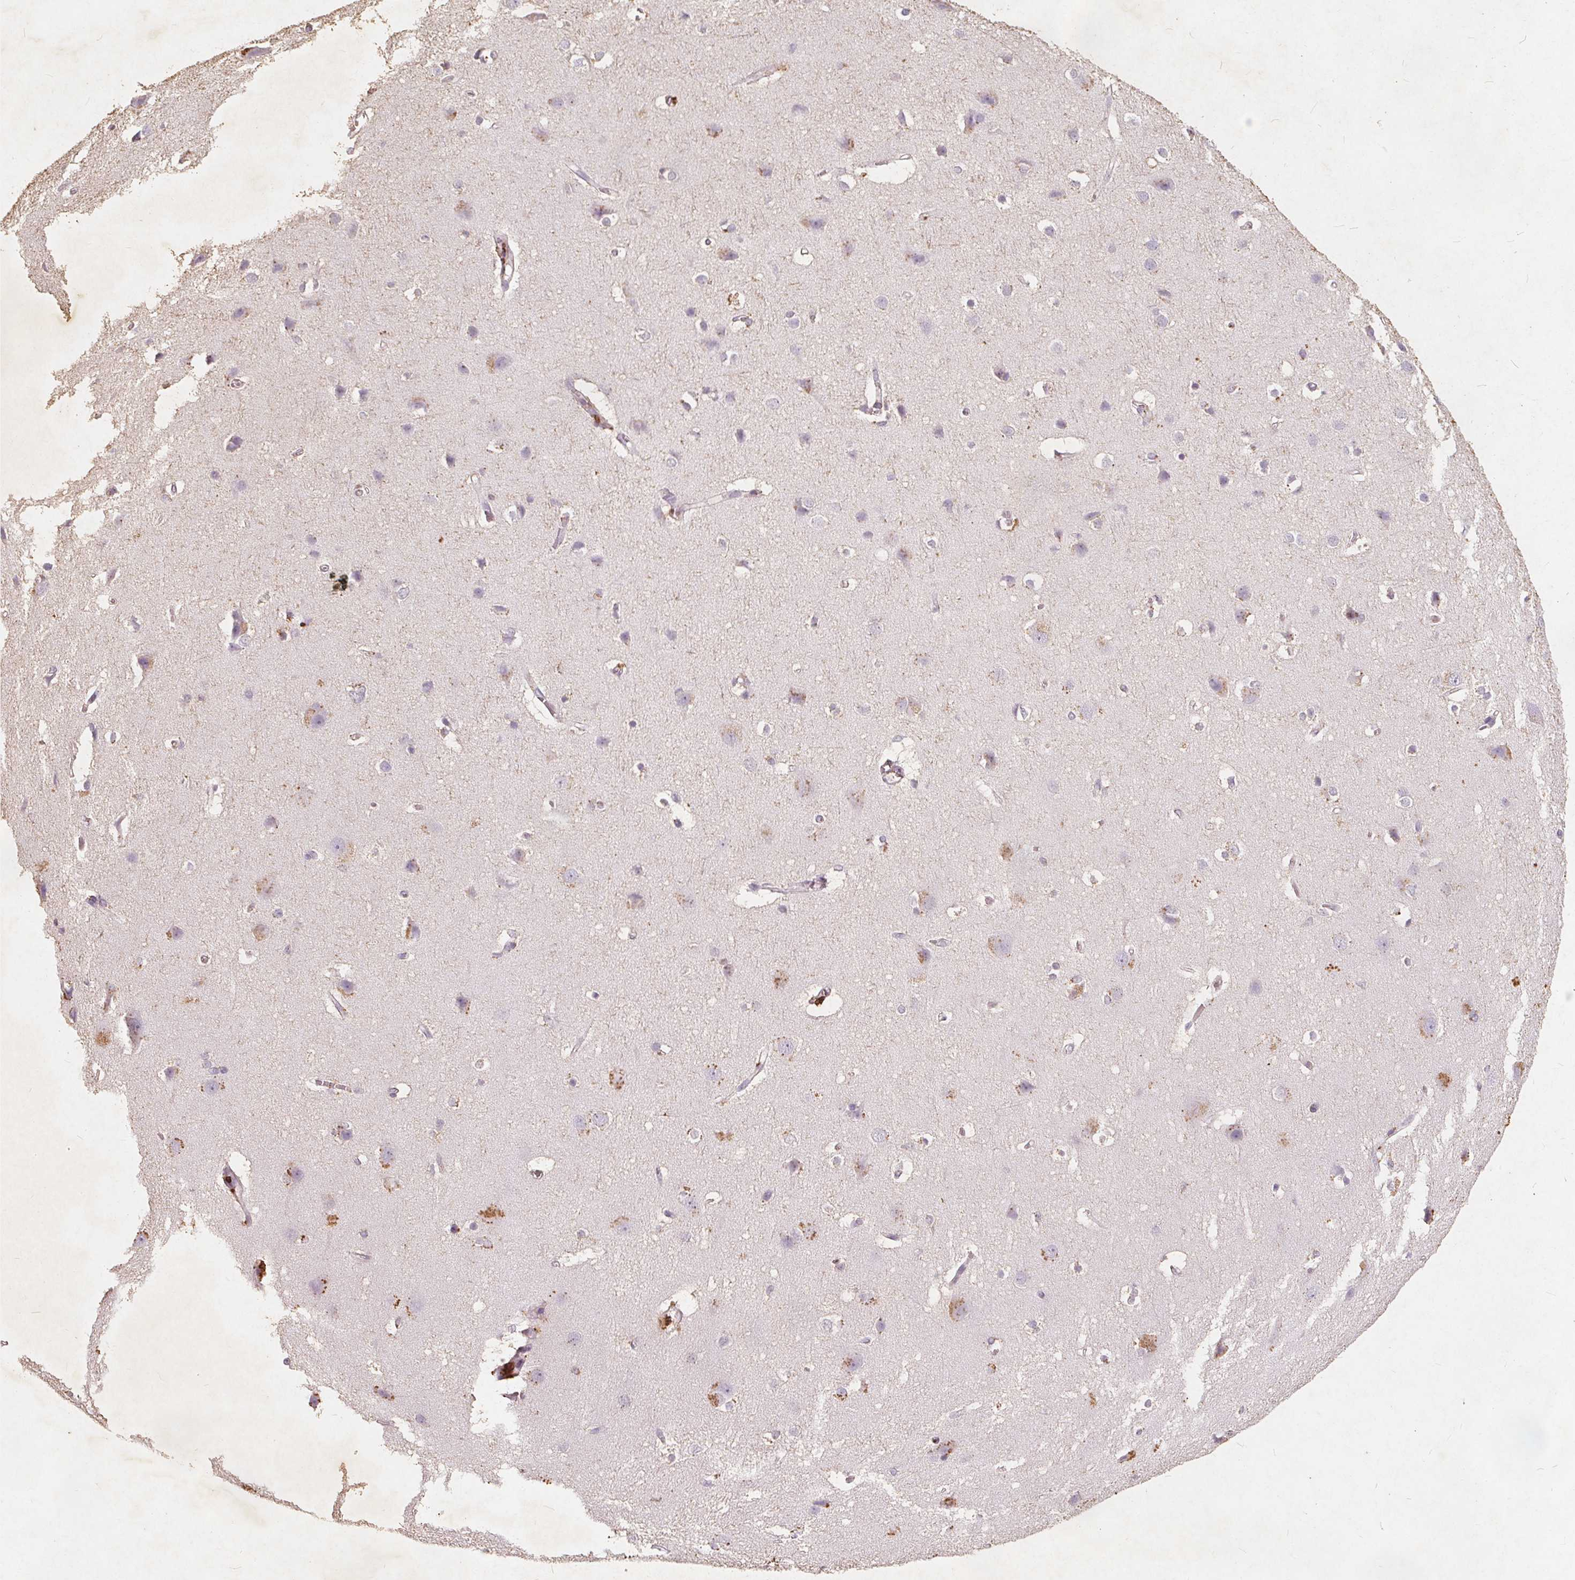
{"staining": {"intensity": "moderate", "quantity": "<25%", "location": "cytoplasmic/membranous"}, "tissue": "cerebral cortex", "cell_type": "Endothelial cells", "image_type": "normal", "snomed": [{"axis": "morphology", "description": "Normal tissue, NOS"}, {"axis": "topography", "description": "Cerebral cortex"}], "caption": "Immunohistochemistry (DAB (3,3'-diaminobenzidine)) staining of benign cerebral cortex displays moderate cytoplasmic/membranous protein staining in about <25% of endothelial cells. (Stains: DAB in brown, nuclei in blue, Microscopy: brightfield microscopy at high magnification).", "gene": "C19orf84", "patient": {"sex": "male", "age": 37}}